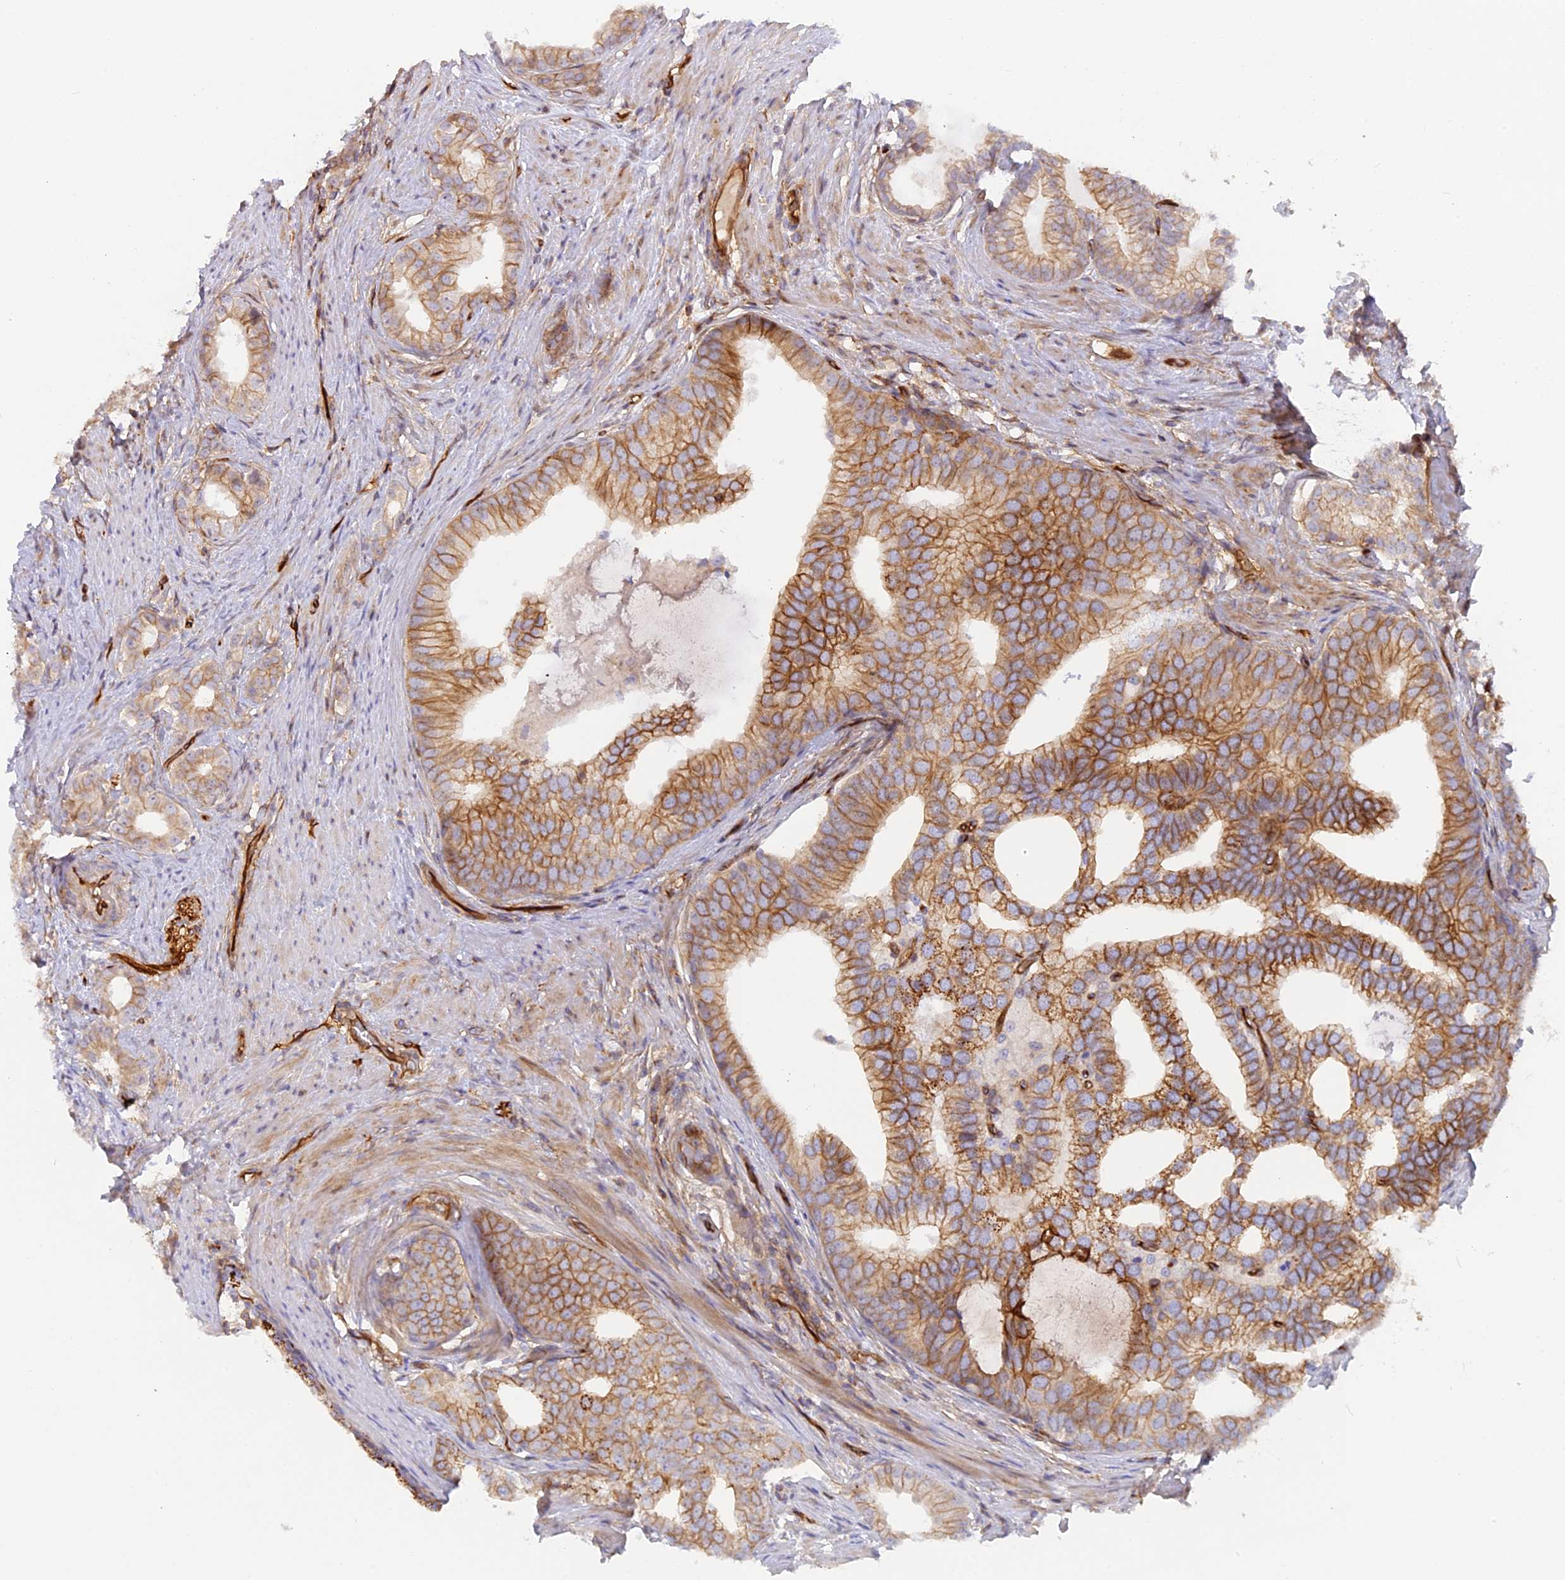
{"staining": {"intensity": "moderate", "quantity": ">75%", "location": "cytoplasmic/membranous"}, "tissue": "prostate cancer", "cell_type": "Tumor cells", "image_type": "cancer", "snomed": [{"axis": "morphology", "description": "Adenocarcinoma, High grade"}, {"axis": "topography", "description": "Prostate"}], "caption": "IHC histopathology image of neoplastic tissue: human adenocarcinoma (high-grade) (prostate) stained using immunohistochemistry demonstrates medium levels of moderate protein expression localized specifically in the cytoplasmic/membranous of tumor cells, appearing as a cytoplasmic/membranous brown color.", "gene": "CNBD2", "patient": {"sex": "male", "age": 62}}